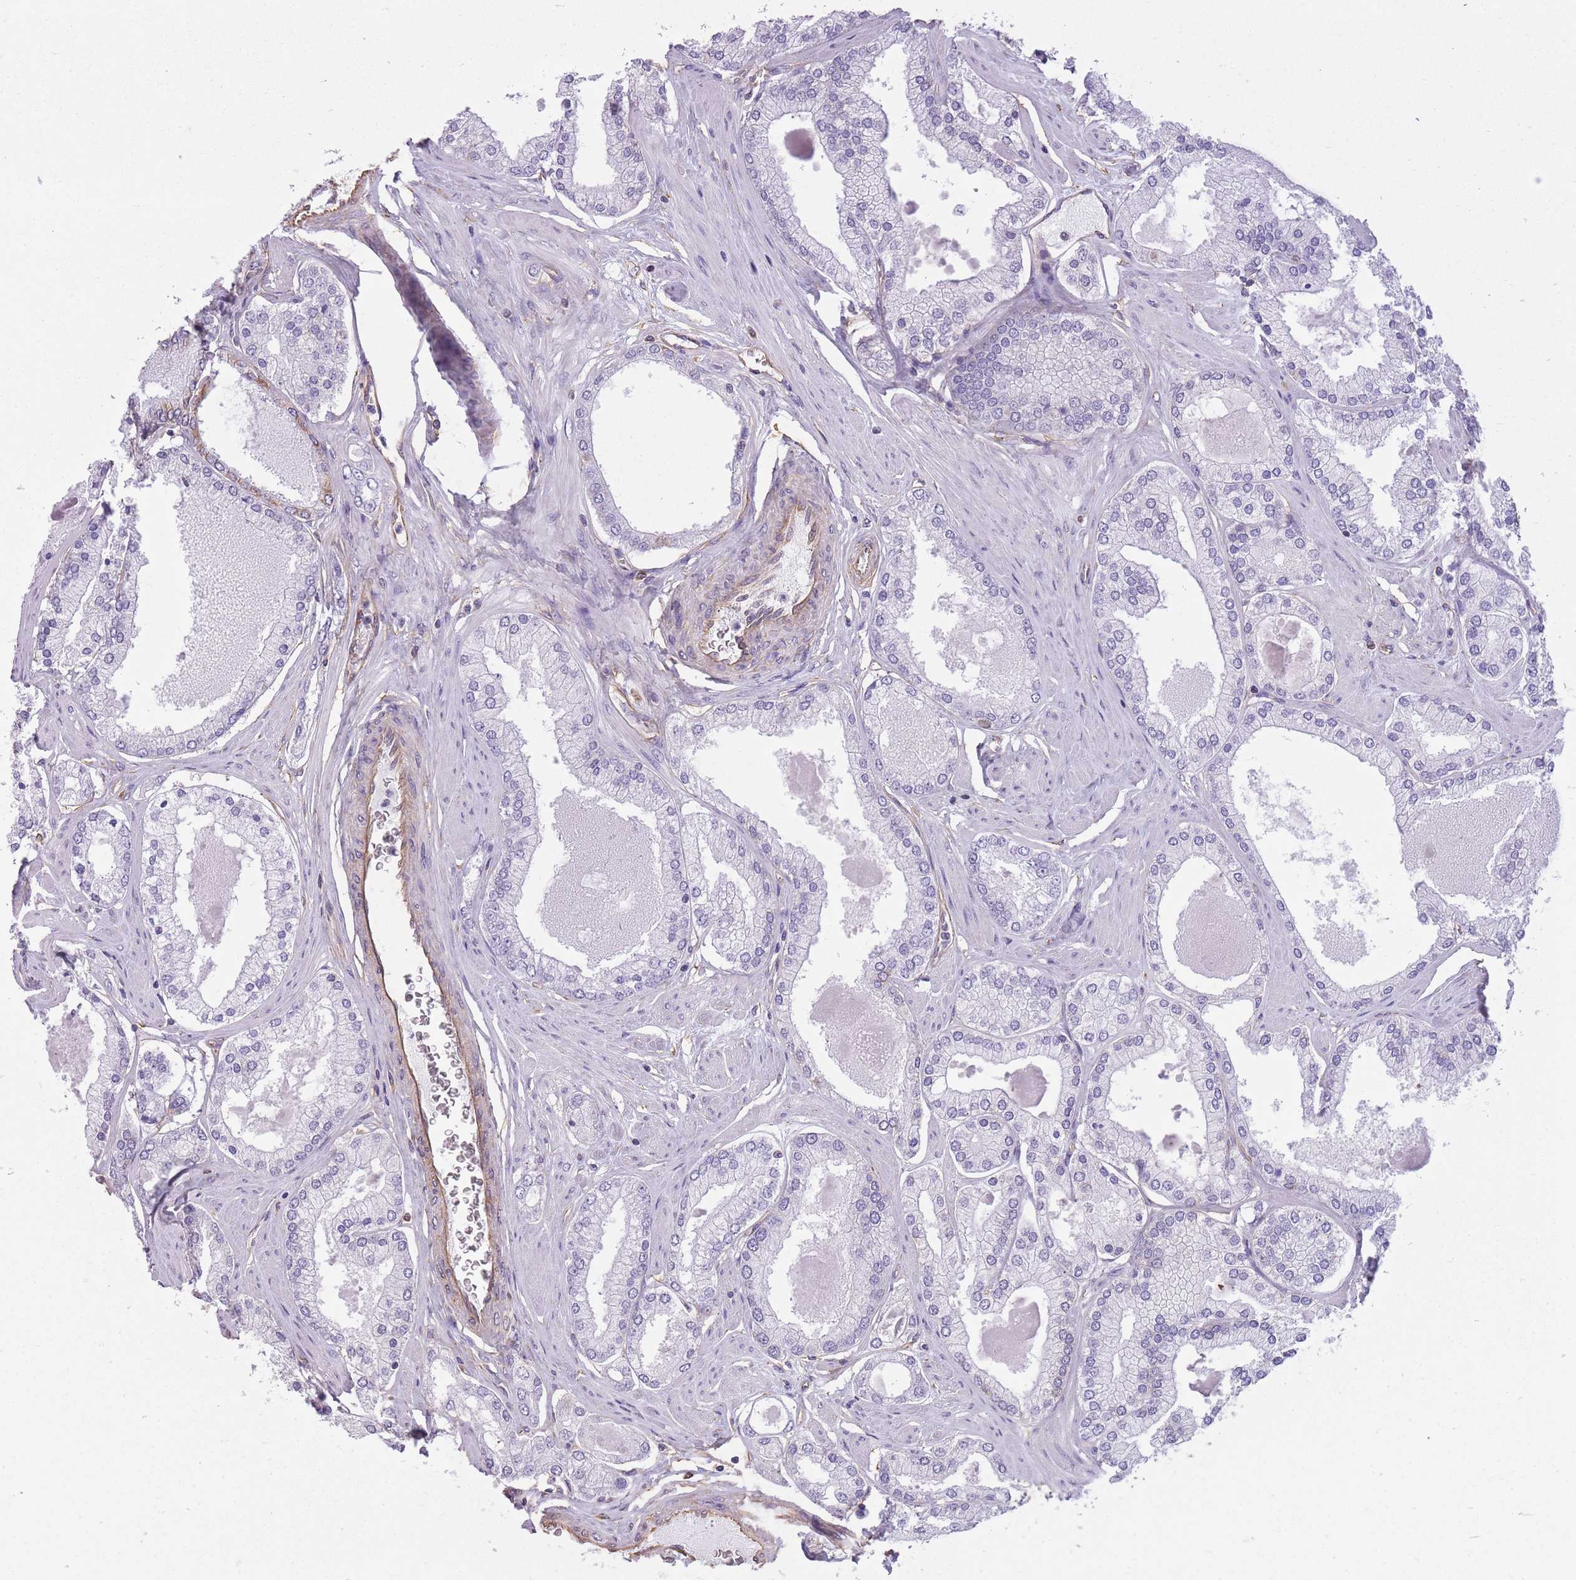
{"staining": {"intensity": "negative", "quantity": "none", "location": "none"}, "tissue": "prostate cancer", "cell_type": "Tumor cells", "image_type": "cancer", "snomed": [{"axis": "morphology", "description": "Adenocarcinoma, Low grade"}, {"axis": "topography", "description": "Prostate"}], "caption": "Immunohistochemistry micrograph of human prostate cancer (low-grade adenocarcinoma) stained for a protein (brown), which demonstrates no expression in tumor cells.", "gene": "ADD1", "patient": {"sex": "male", "age": 42}}